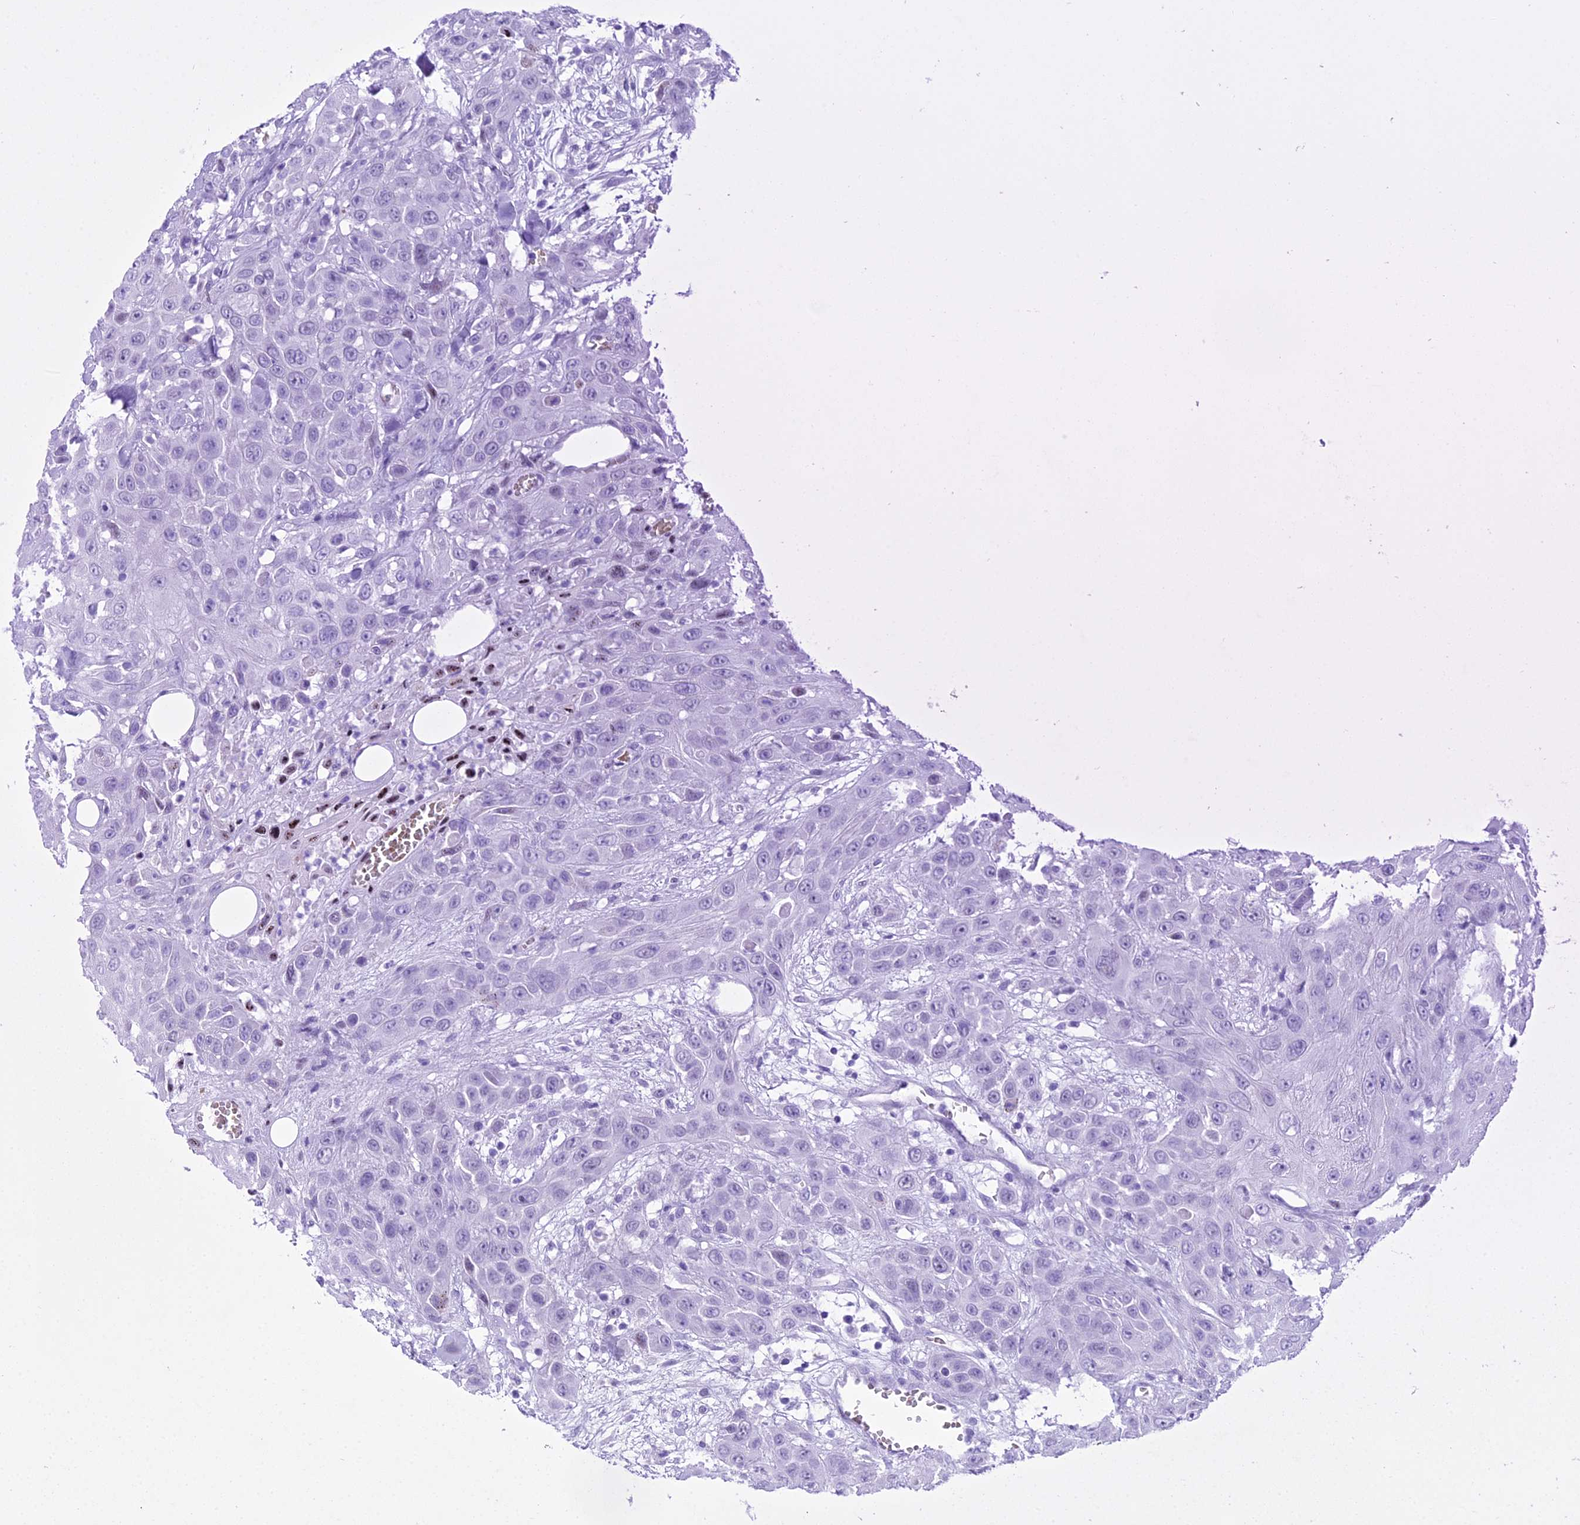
{"staining": {"intensity": "negative", "quantity": "none", "location": "none"}, "tissue": "head and neck cancer", "cell_type": "Tumor cells", "image_type": "cancer", "snomed": [{"axis": "morphology", "description": "Squamous cell carcinoma, NOS"}, {"axis": "topography", "description": "Head-Neck"}], "caption": "Image shows no protein staining in tumor cells of head and neck cancer (squamous cell carcinoma) tissue. The staining is performed using DAB brown chromogen with nuclei counter-stained in using hematoxylin.", "gene": "RNPS1", "patient": {"sex": "male", "age": 81}}